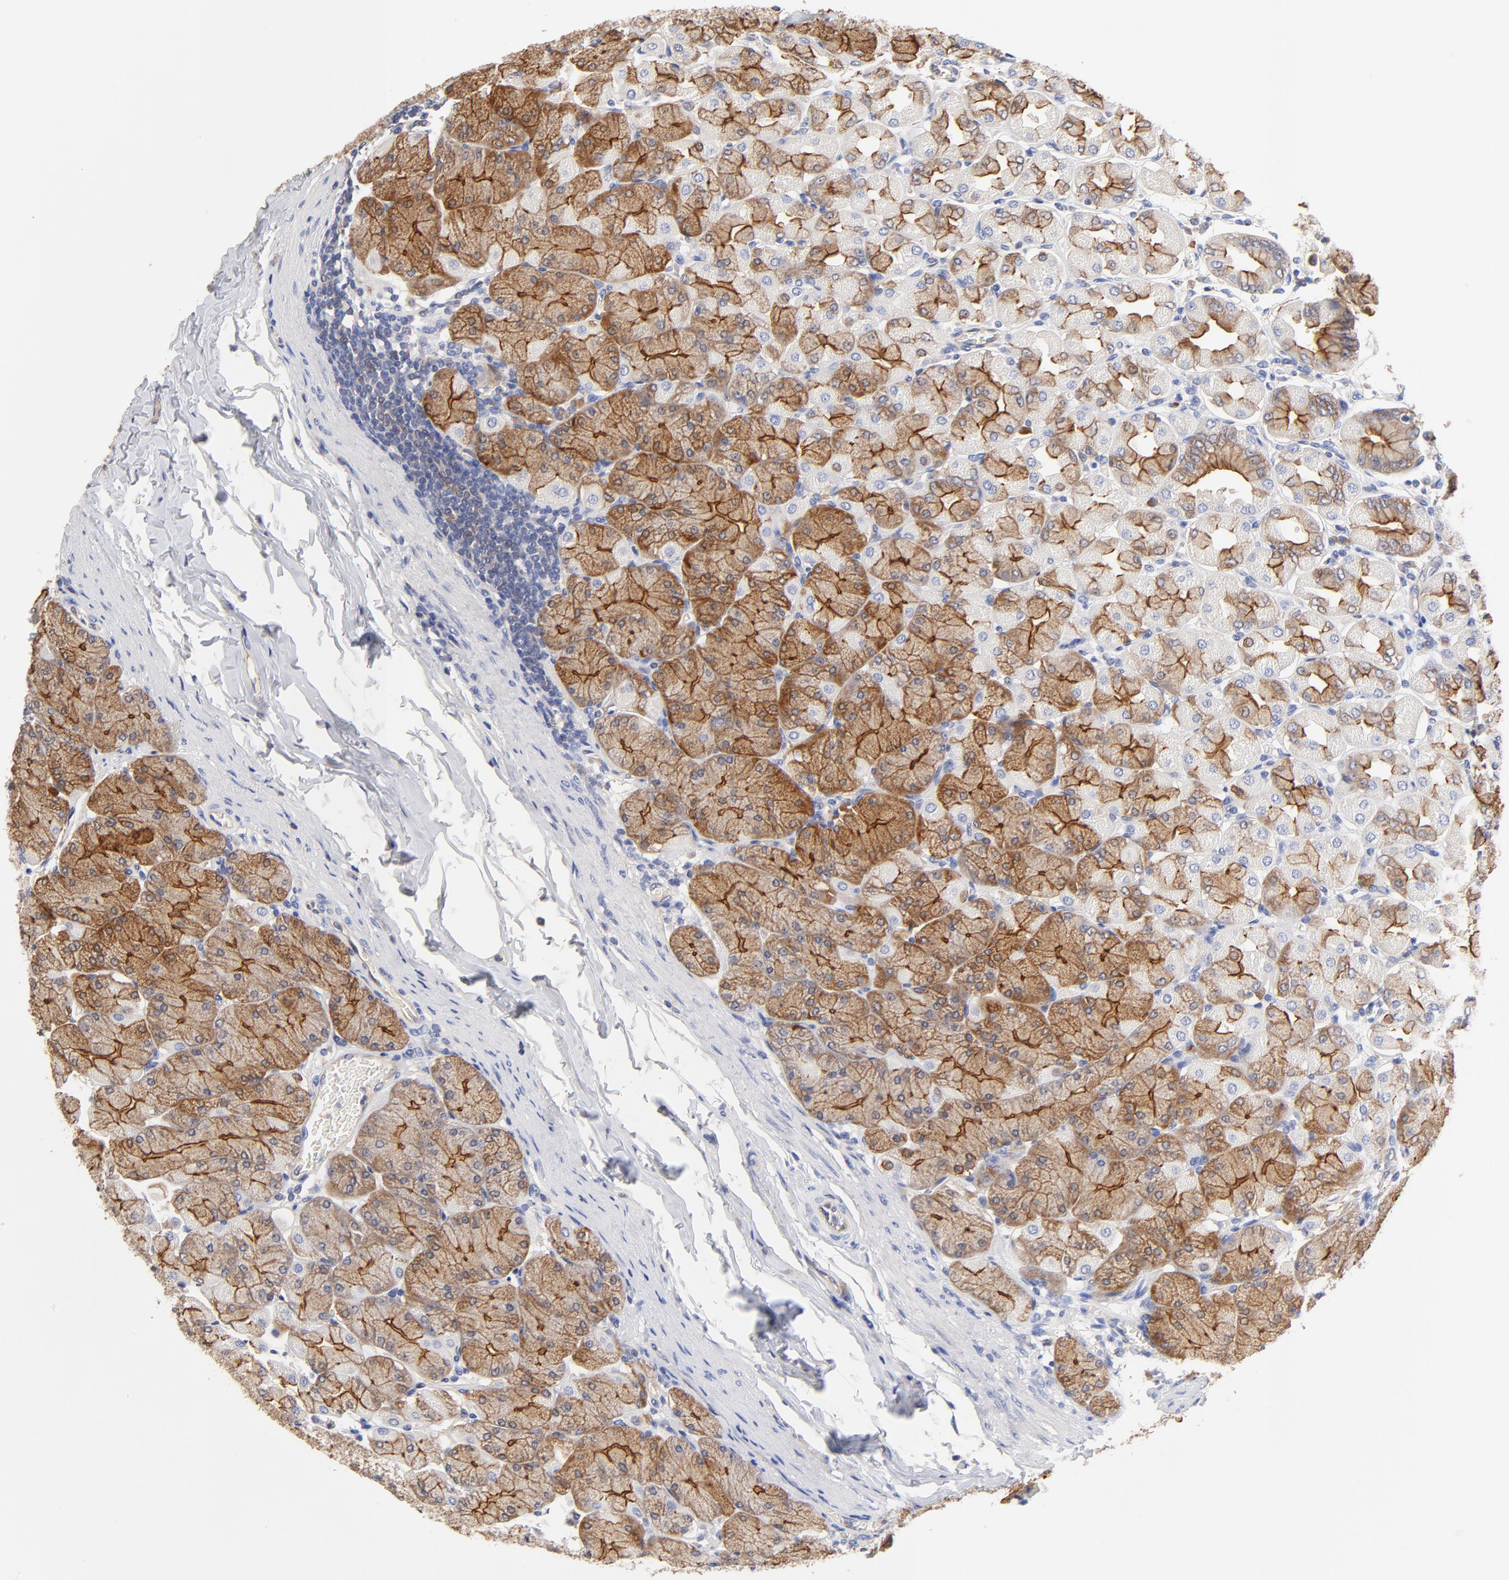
{"staining": {"intensity": "moderate", "quantity": ">75%", "location": "cytoplasmic/membranous"}, "tissue": "stomach", "cell_type": "Glandular cells", "image_type": "normal", "snomed": [{"axis": "morphology", "description": "Normal tissue, NOS"}, {"axis": "topography", "description": "Stomach, upper"}], "caption": "The immunohistochemical stain shows moderate cytoplasmic/membranous positivity in glandular cells of benign stomach. The staining was performed using DAB to visualize the protein expression in brown, while the nuclei were stained in blue with hematoxylin (Magnification: 20x).", "gene": "FBXL2", "patient": {"sex": "female", "age": 56}}